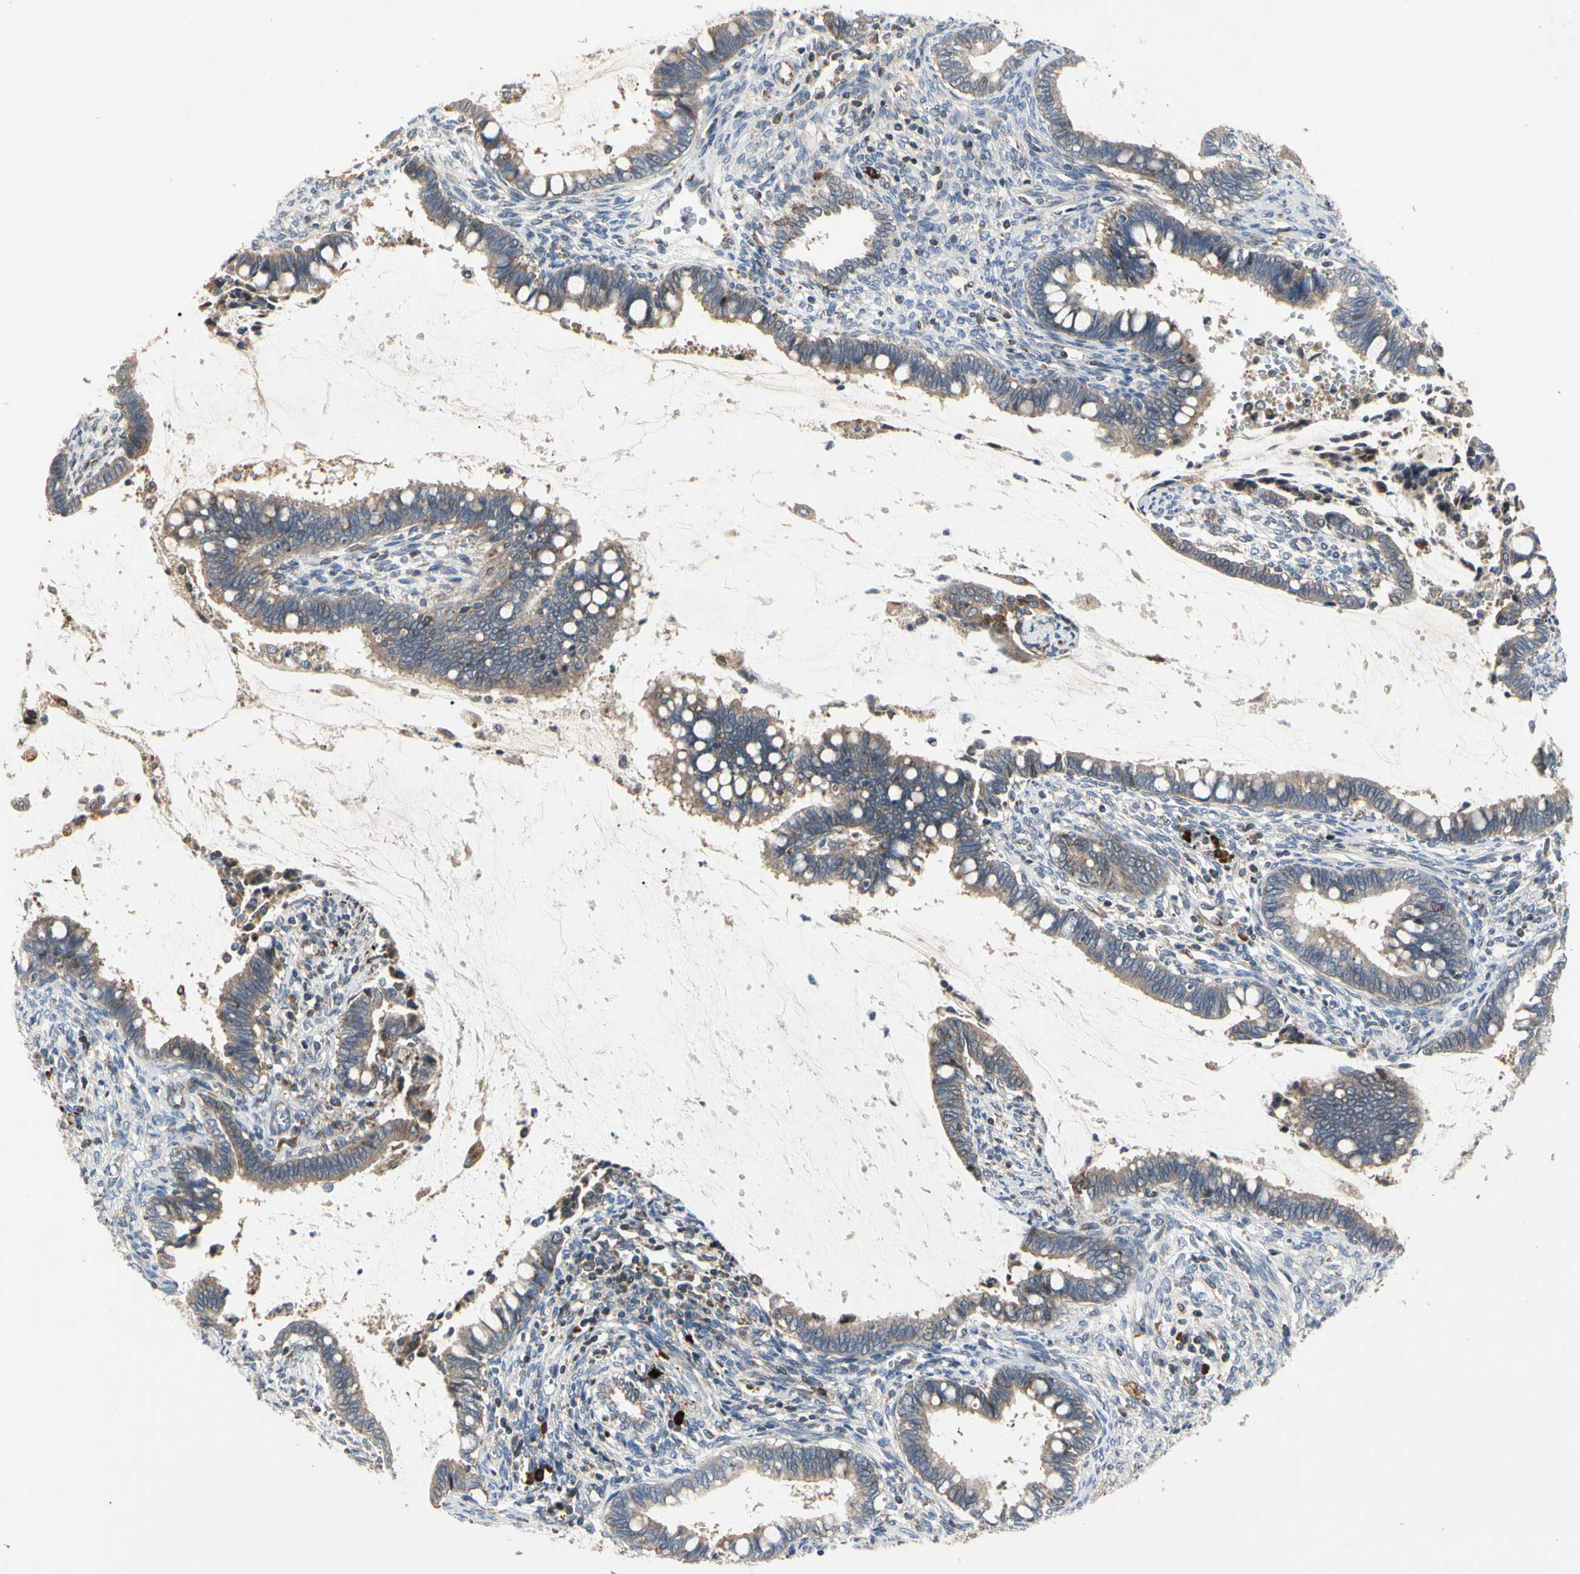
{"staining": {"intensity": "weak", "quantity": ">75%", "location": "cytoplasmic/membranous"}, "tissue": "cervical cancer", "cell_type": "Tumor cells", "image_type": "cancer", "snomed": [{"axis": "morphology", "description": "Adenocarcinoma, NOS"}, {"axis": "topography", "description": "Cervix"}], "caption": "Immunohistochemistry of human cervical adenocarcinoma shows low levels of weak cytoplasmic/membranous staining in about >75% of tumor cells. The protein is stained brown, and the nuclei are stained in blue (DAB (3,3'-diaminobenzidine) IHC with brightfield microscopy, high magnification).", "gene": "MMEL1", "patient": {"sex": "female", "age": 44}}